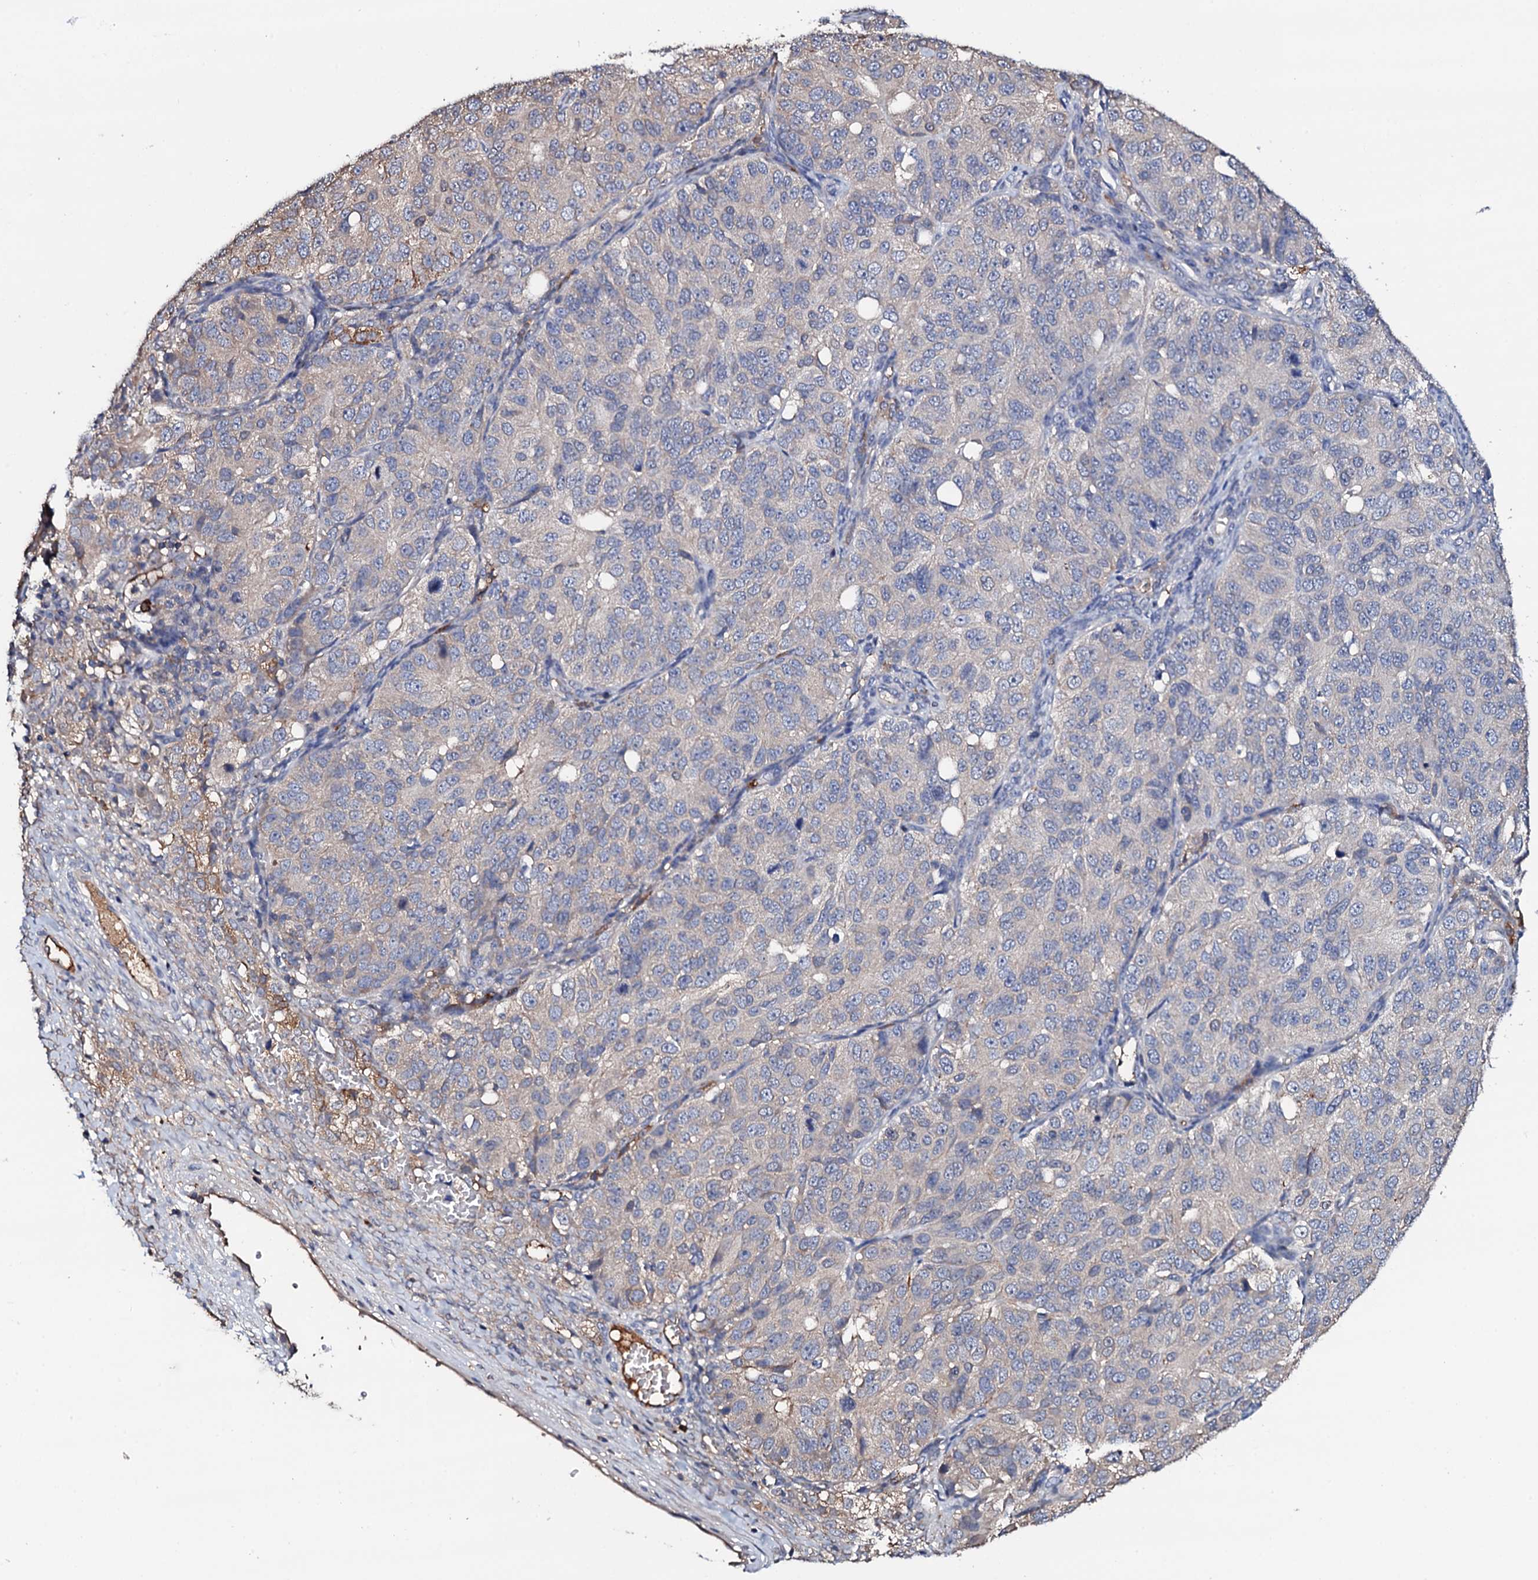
{"staining": {"intensity": "negative", "quantity": "none", "location": "none"}, "tissue": "ovarian cancer", "cell_type": "Tumor cells", "image_type": "cancer", "snomed": [{"axis": "morphology", "description": "Carcinoma, endometroid"}, {"axis": "topography", "description": "Ovary"}], "caption": "Micrograph shows no significant protein positivity in tumor cells of ovarian cancer.", "gene": "TCAF2", "patient": {"sex": "female", "age": 51}}